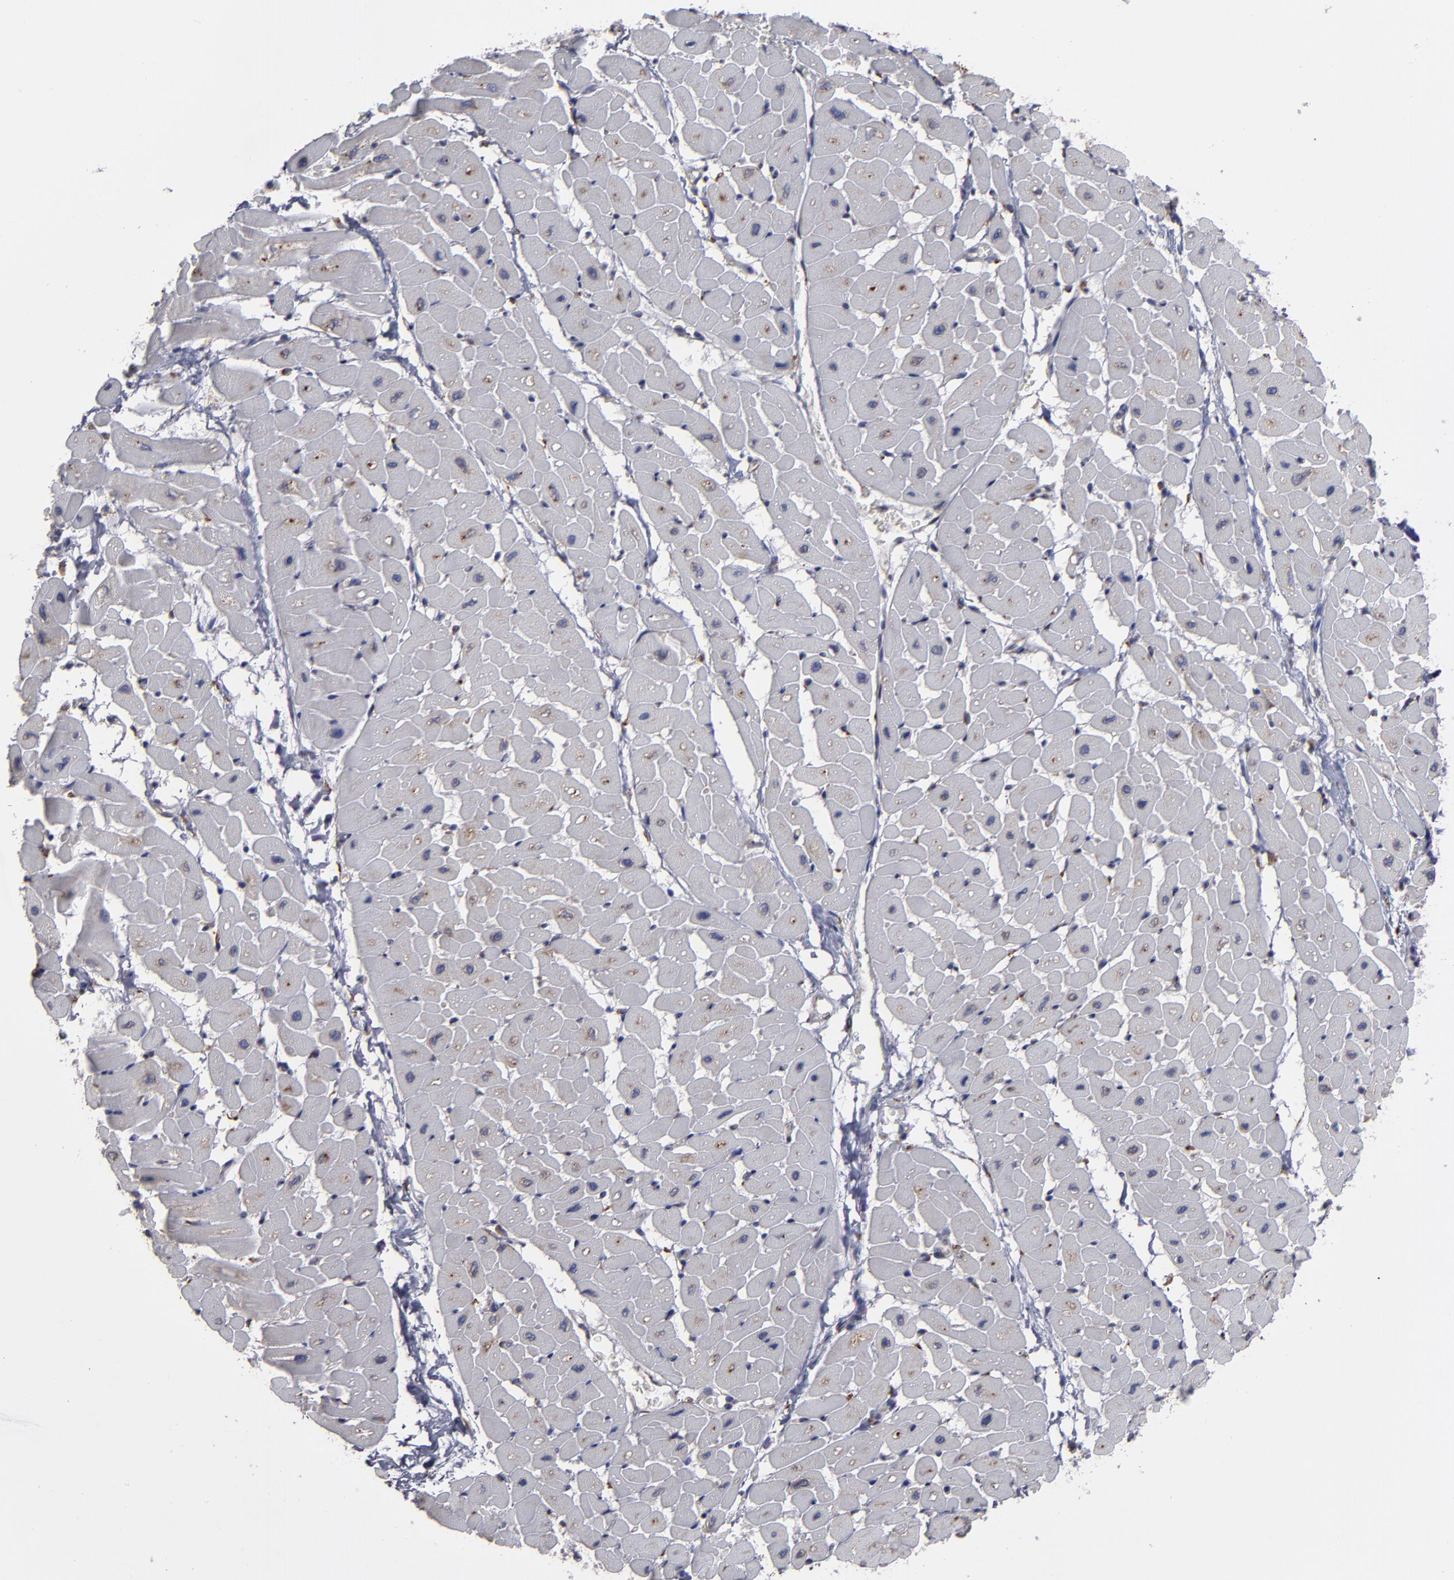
{"staining": {"intensity": "negative", "quantity": "none", "location": "none"}, "tissue": "heart muscle", "cell_type": "Cardiomyocytes", "image_type": "normal", "snomed": [{"axis": "morphology", "description": "Normal tissue, NOS"}, {"axis": "topography", "description": "Heart"}], "caption": "Immunohistochemistry photomicrograph of benign human heart muscle stained for a protein (brown), which reveals no expression in cardiomyocytes.", "gene": "SND1", "patient": {"sex": "male", "age": 45}}